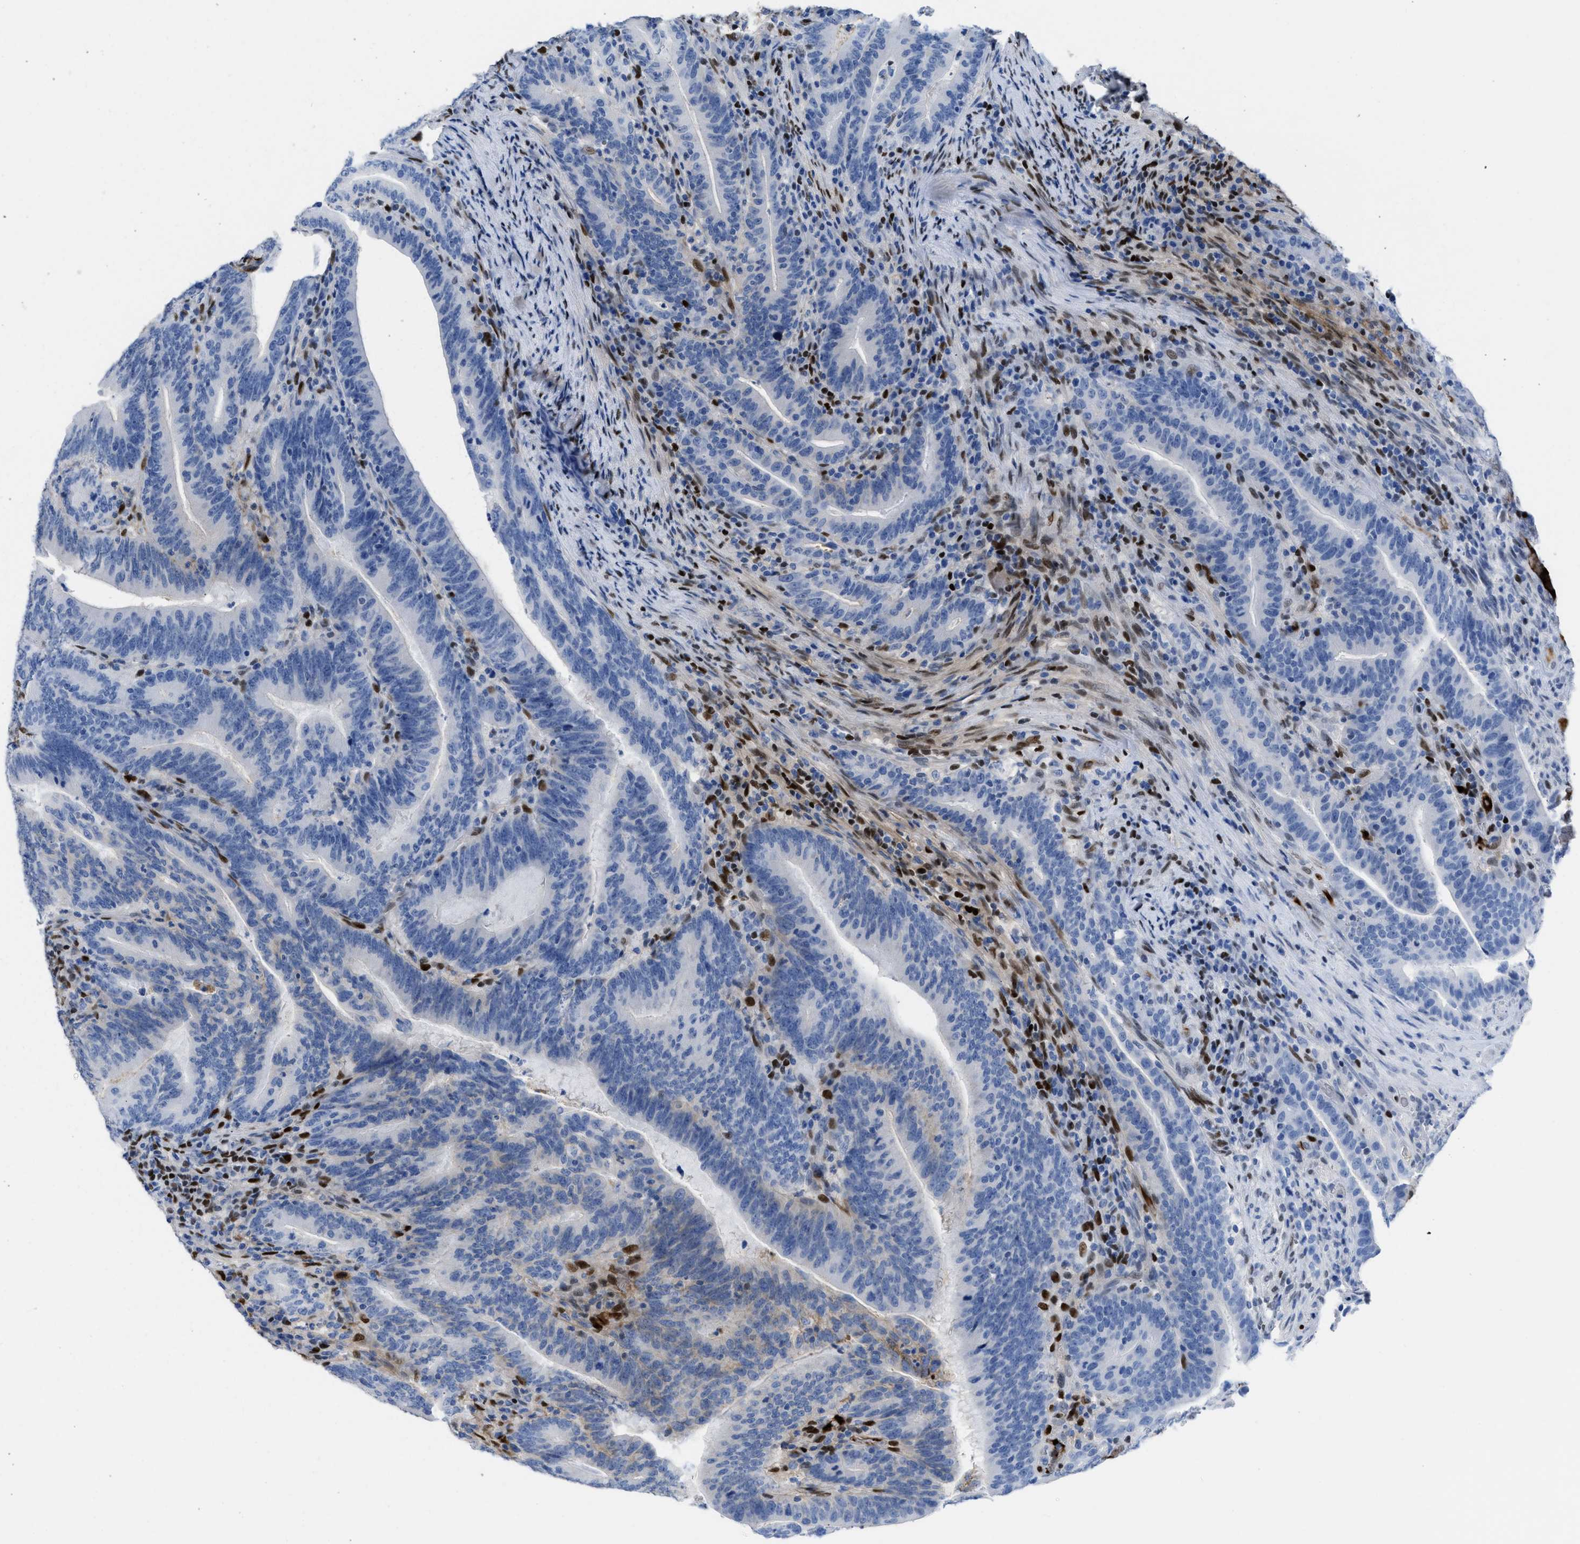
{"staining": {"intensity": "negative", "quantity": "none", "location": "none"}, "tissue": "colorectal cancer", "cell_type": "Tumor cells", "image_type": "cancer", "snomed": [{"axis": "morphology", "description": "Adenocarcinoma, NOS"}, {"axis": "topography", "description": "Colon"}], "caption": "Tumor cells are negative for protein expression in human adenocarcinoma (colorectal). Brightfield microscopy of immunohistochemistry (IHC) stained with DAB (3,3'-diaminobenzidine) (brown) and hematoxylin (blue), captured at high magnification.", "gene": "LEF1", "patient": {"sex": "female", "age": 66}}